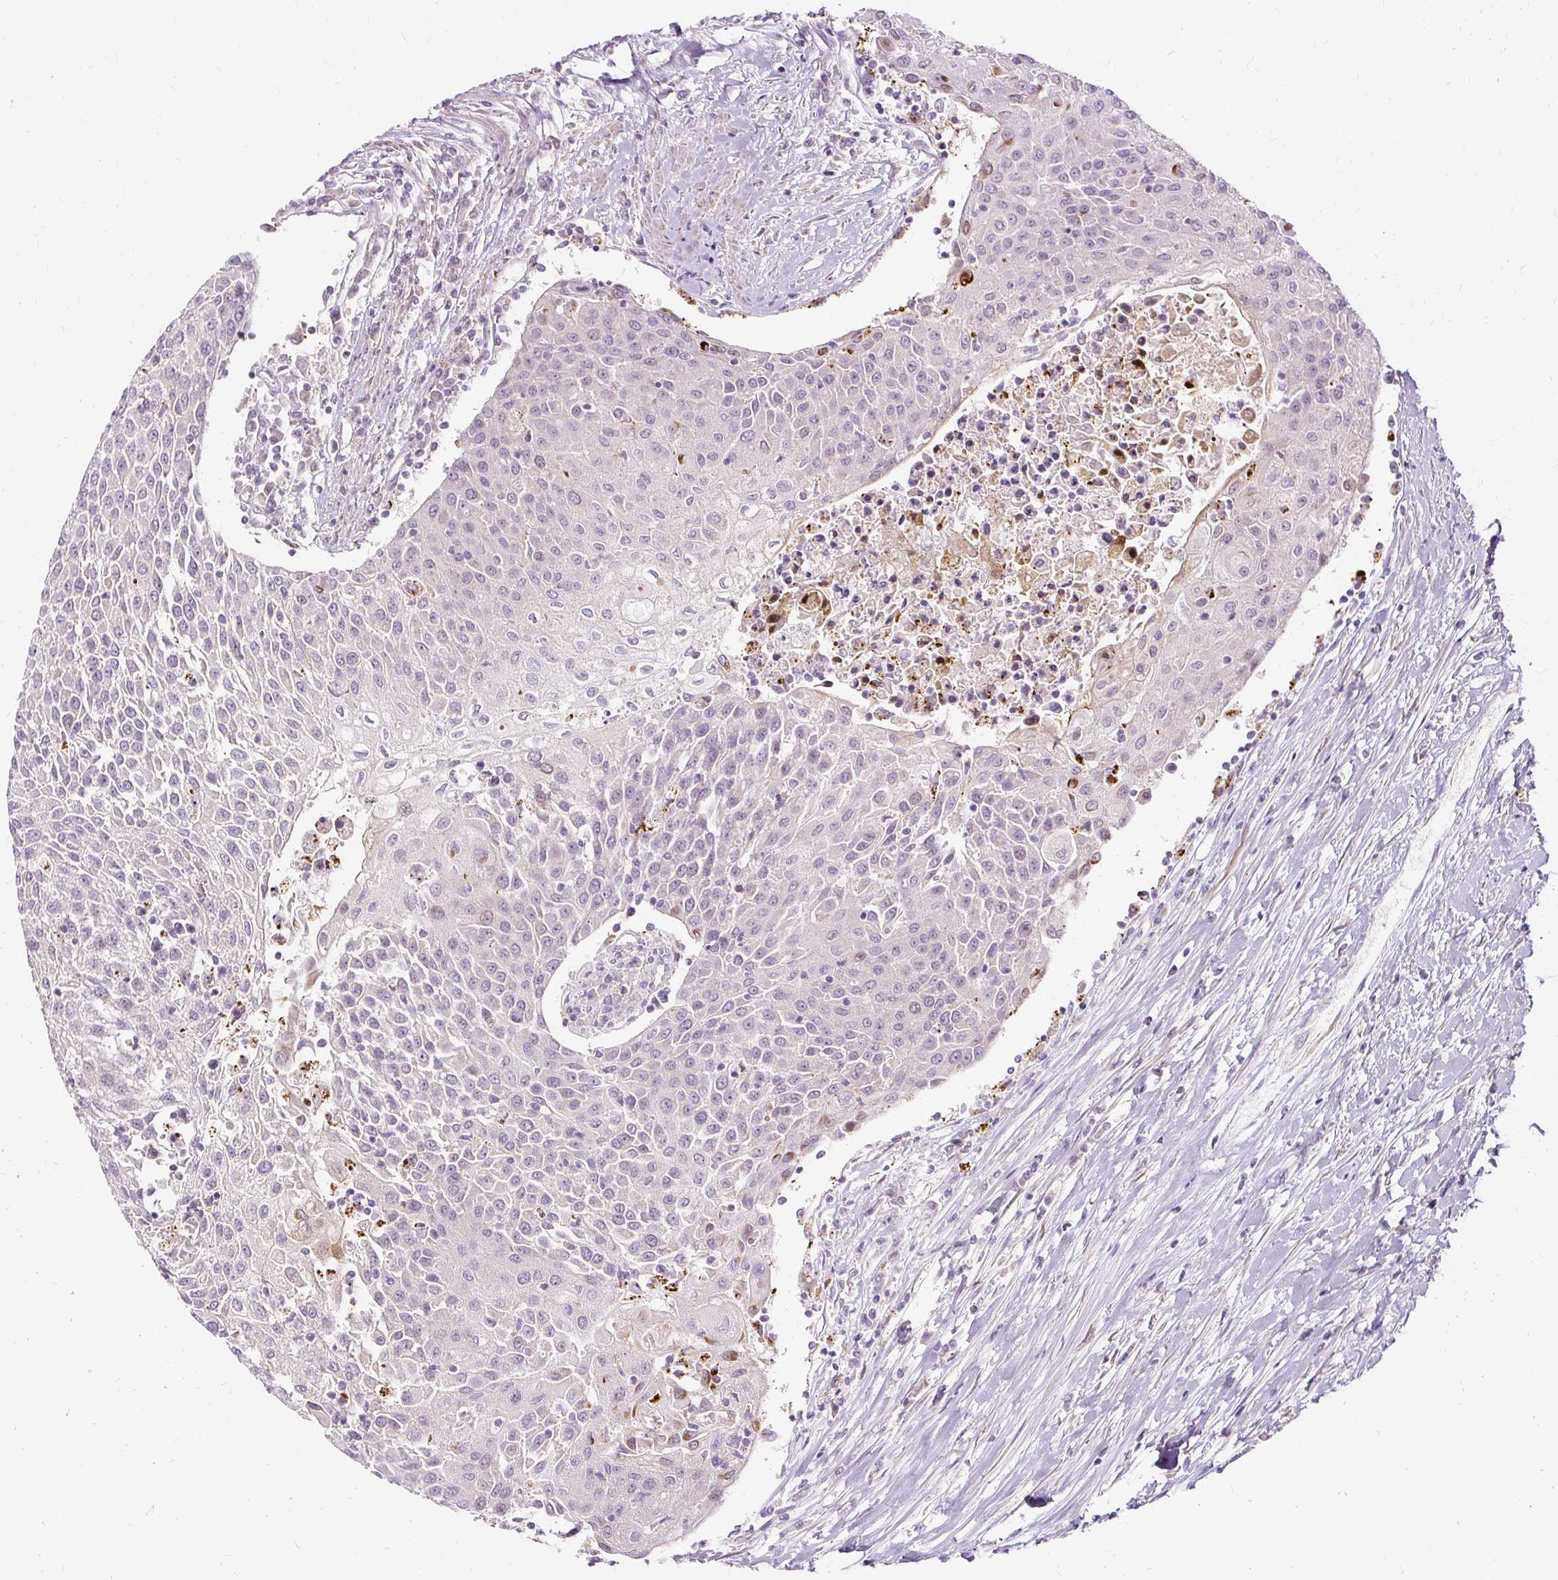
{"staining": {"intensity": "negative", "quantity": "none", "location": "none"}, "tissue": "urothelial cancer", "cell_type": "Tumor cells", "image_type": "cancer", "snomed": [{"axis": "morphology", "description": "Urothelial carcinoma, High grade"}, {"axis": "topography", "description": "Urinary bladder"}], "caption": "IHC of urothelial cancer displays no staining in tumor cells.", "gene": "MMACHC", "patient": {"sex": "female", "age": 85}}